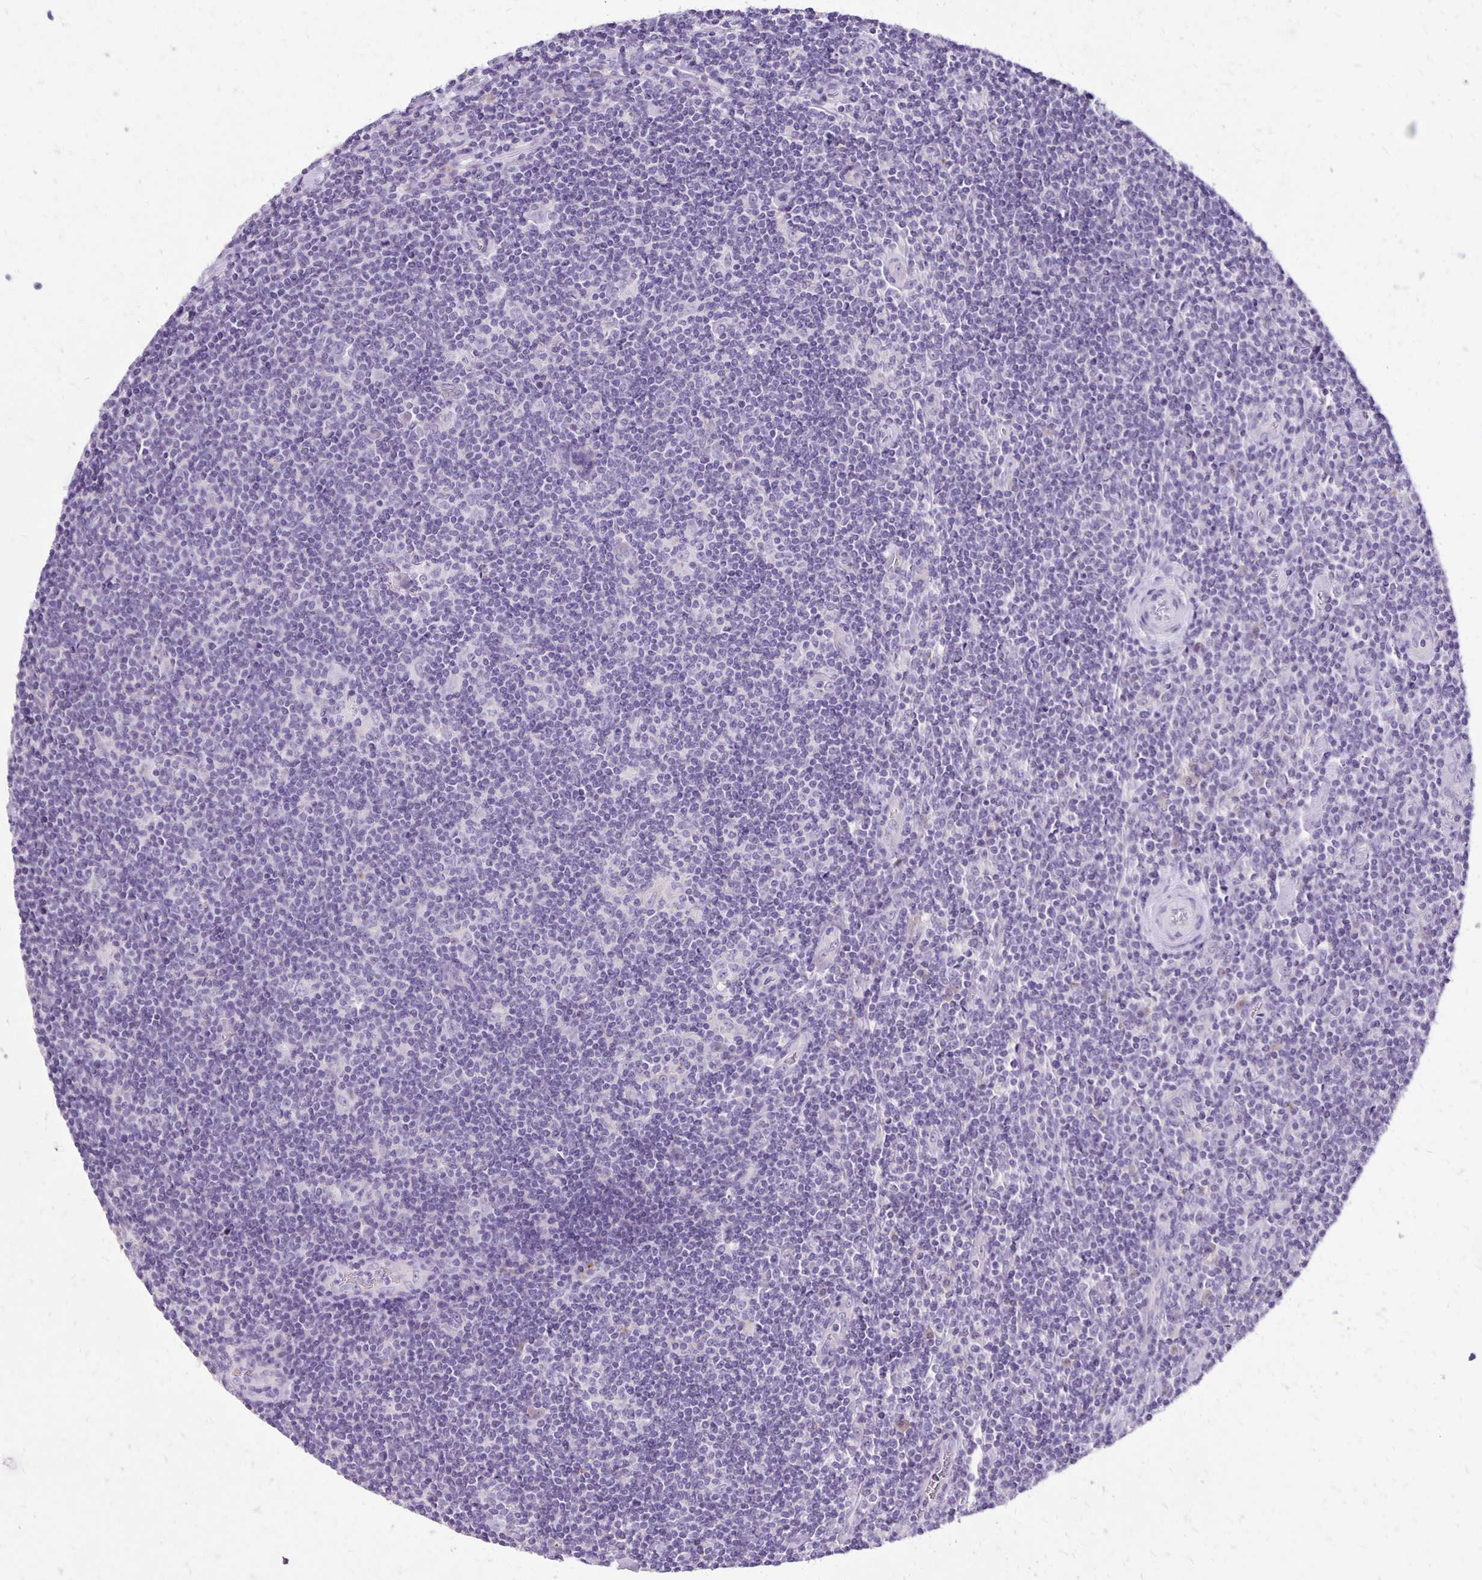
{"staining": {"intensity": "negative", "quantity": "none", "location": "none"}, "tissue": "lymphoma", "cell_type": "Tumor cells", "image_type": "cancer", "snomed": [{"axis": "morphology", "description": "Hodgkin's disease, NOS"}, {"axis": "topography", "description": "Lymph node"}], "caption": "Photomicrograph shows no significant protein positivity in tumor cells of Hodgkin's disease.", "gene": "ANKRD45", "patient": {"sex": "male", "age": 40}}